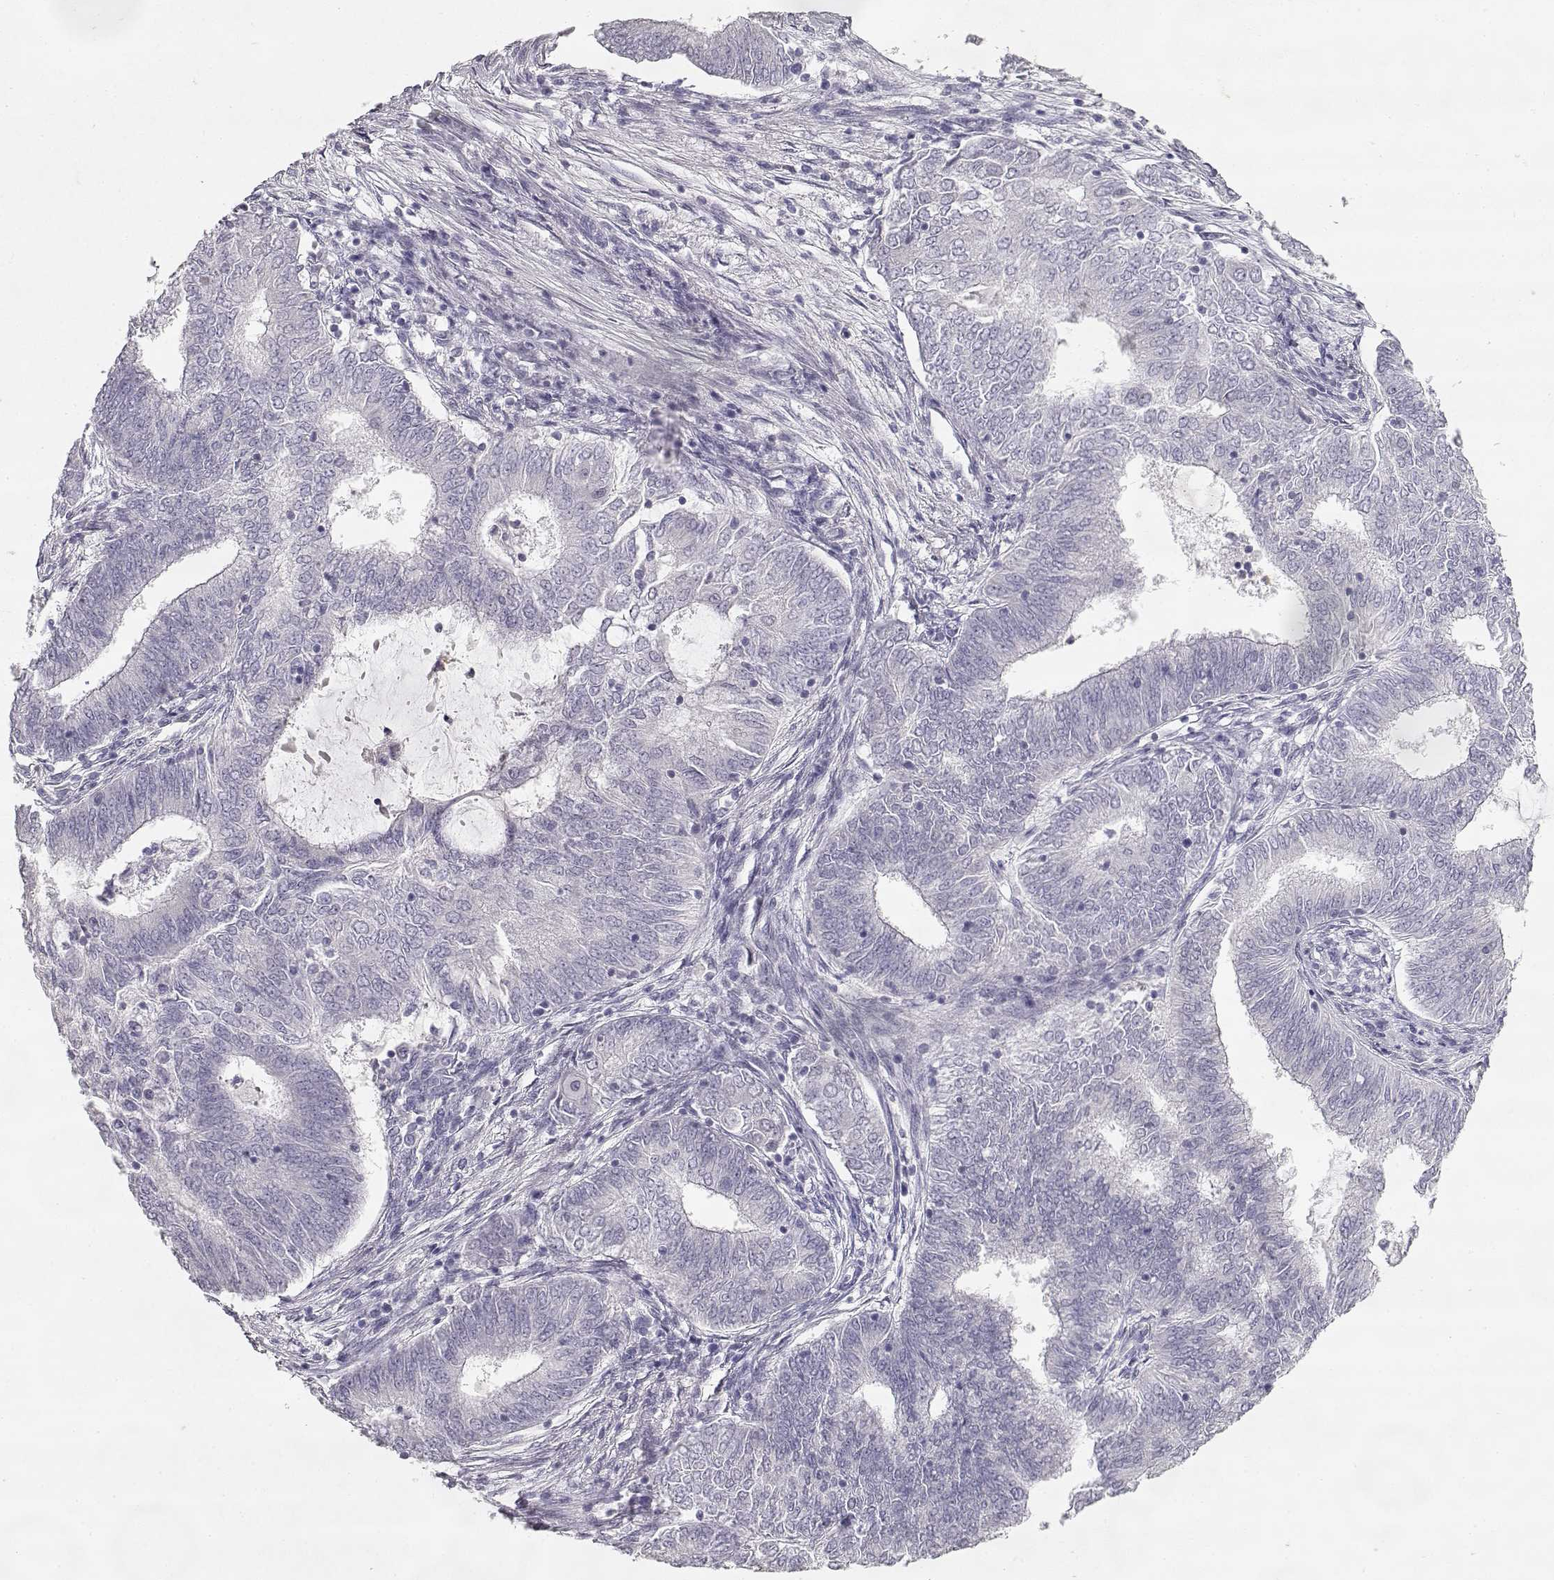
{"staining": {"intensity": "negative", "quantity": "none", "location": "none"}, "tissue": "endometrial cancer", "cell_type": "Tumor cells", "image_type": "cancer", "snomed": [{"axis": "morphology", "description": "Adenocarcinoma, NOS"}, {"axis": "topography", "description": "Endometrium"}], "caption": "Immunohistochemistry (IHC) of endometrial adenocarcinoma exhibits no staining in tumor cells.", "gene": "TPH2", "patient": {"sex": "female", "age": 62}}